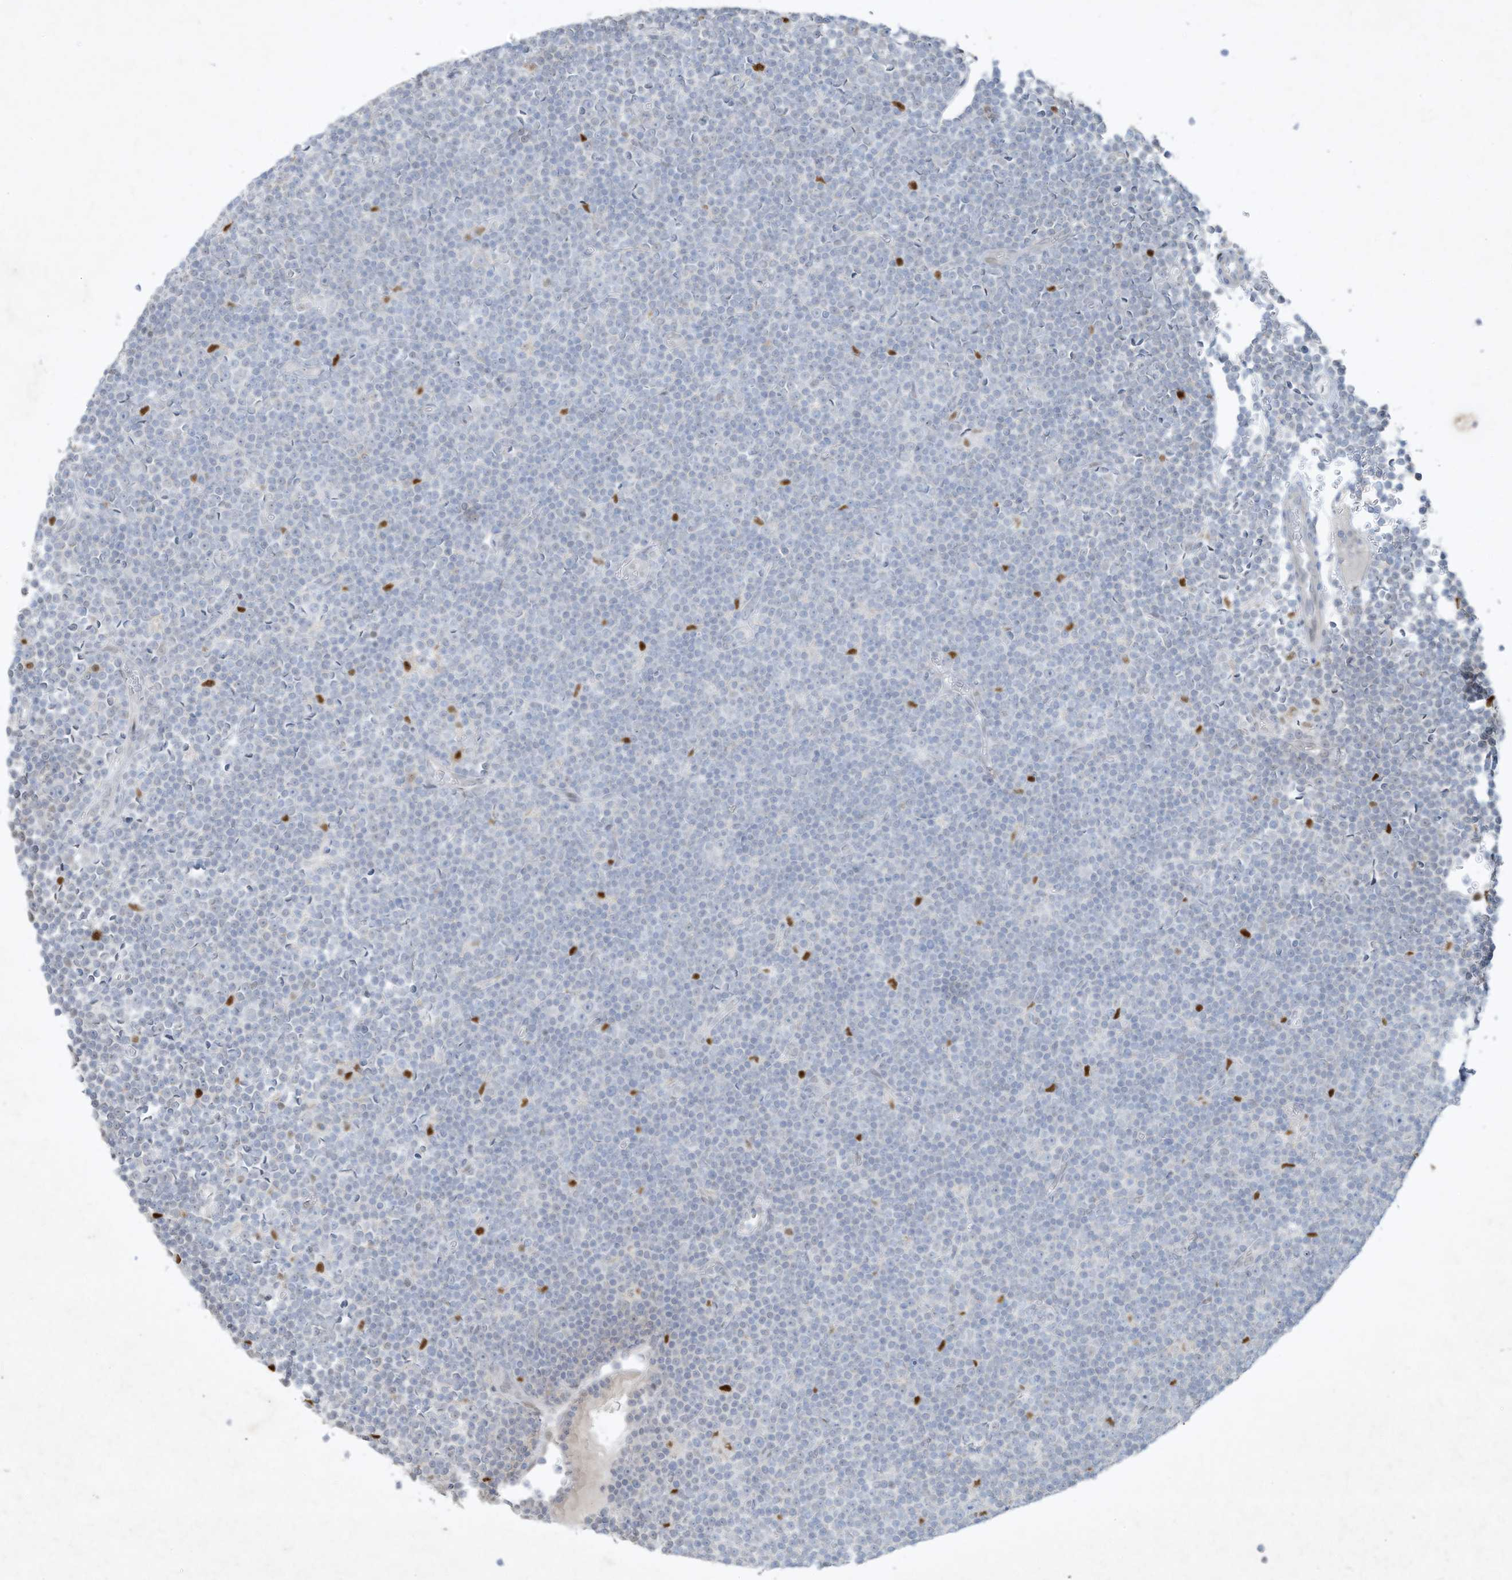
{"staining": {"intensity": "negative", "quantity": "none", "location": "none"}, "tissue": "lymphoma", "cell_type": "Tumor cells", "image_type": "cancer", "snomed": [{"axis": "morphology", "description": "Malignant lymphoma, non-Hodgkin's type, Low grade"}, {"axis": "topography", "description": "Lymph node"}], "caption": "This histopathology image is of lymphoma stained with immunohistochemistry to label a protein in brown with the nuclei are counter-stained blue. There is no positivity in tumor cells.", "gene": "TUBE1", "patient": {"sex": "female", "age": 67}}